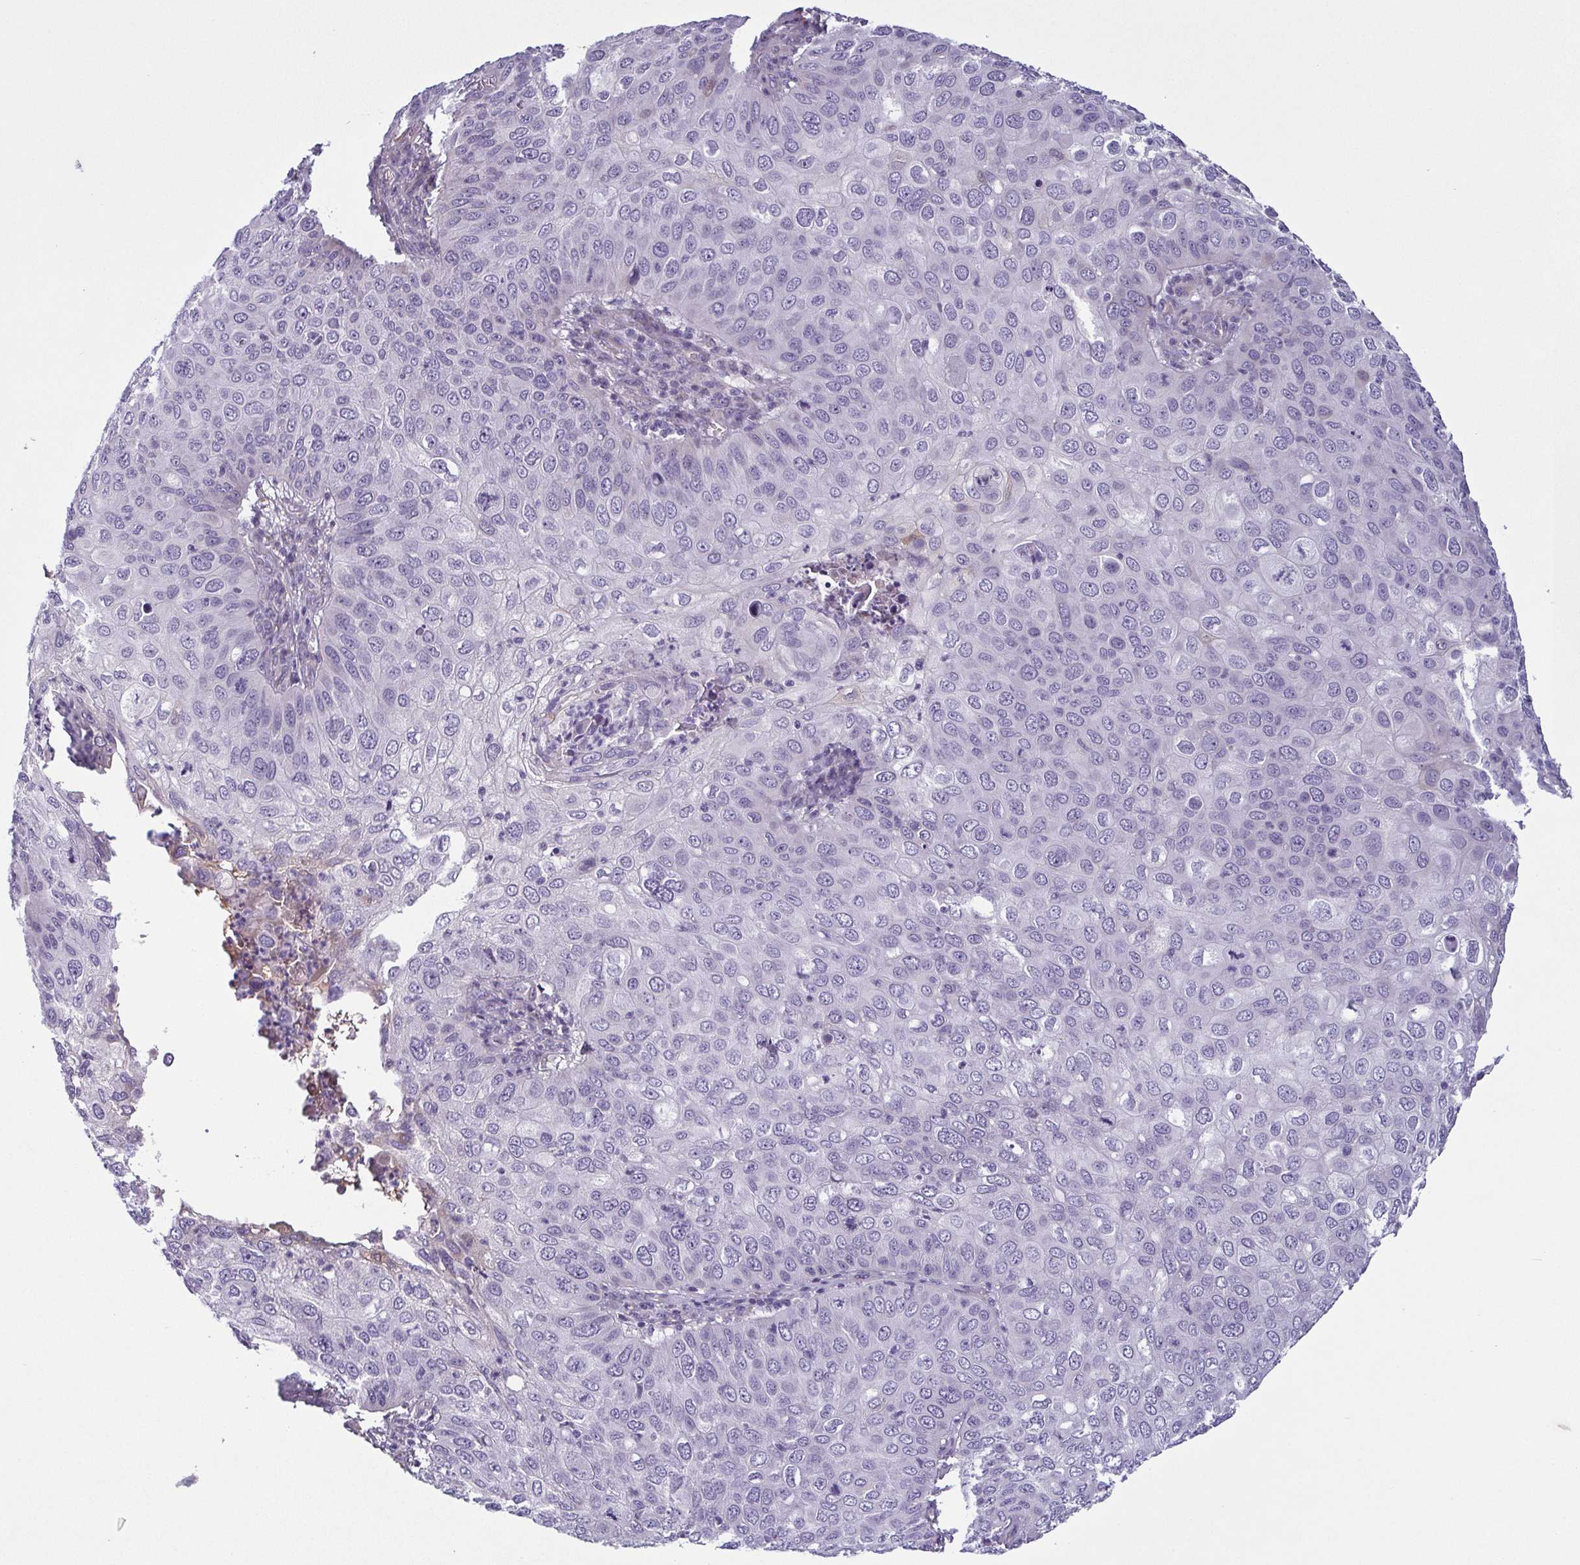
{"staining": {"intensity": "negative", "quantity": "none", "location": "none"}, "tissue": "skin cancer", "cell_type": "Tumor cells", "image_type": "cancer", "snomed": [{"axis": "morphology", "description": "Squamous cell carcinoma, NOS"}, {"axis": "topography", "description": "Skin"}], "caption": "This is a photomicrograph of IHC staining of skin cancer (squamous cell carcinoma), which shows no staining in tumor cells.", "gene": "ECM1", "patient": {"sex": "male", "age": 87}}